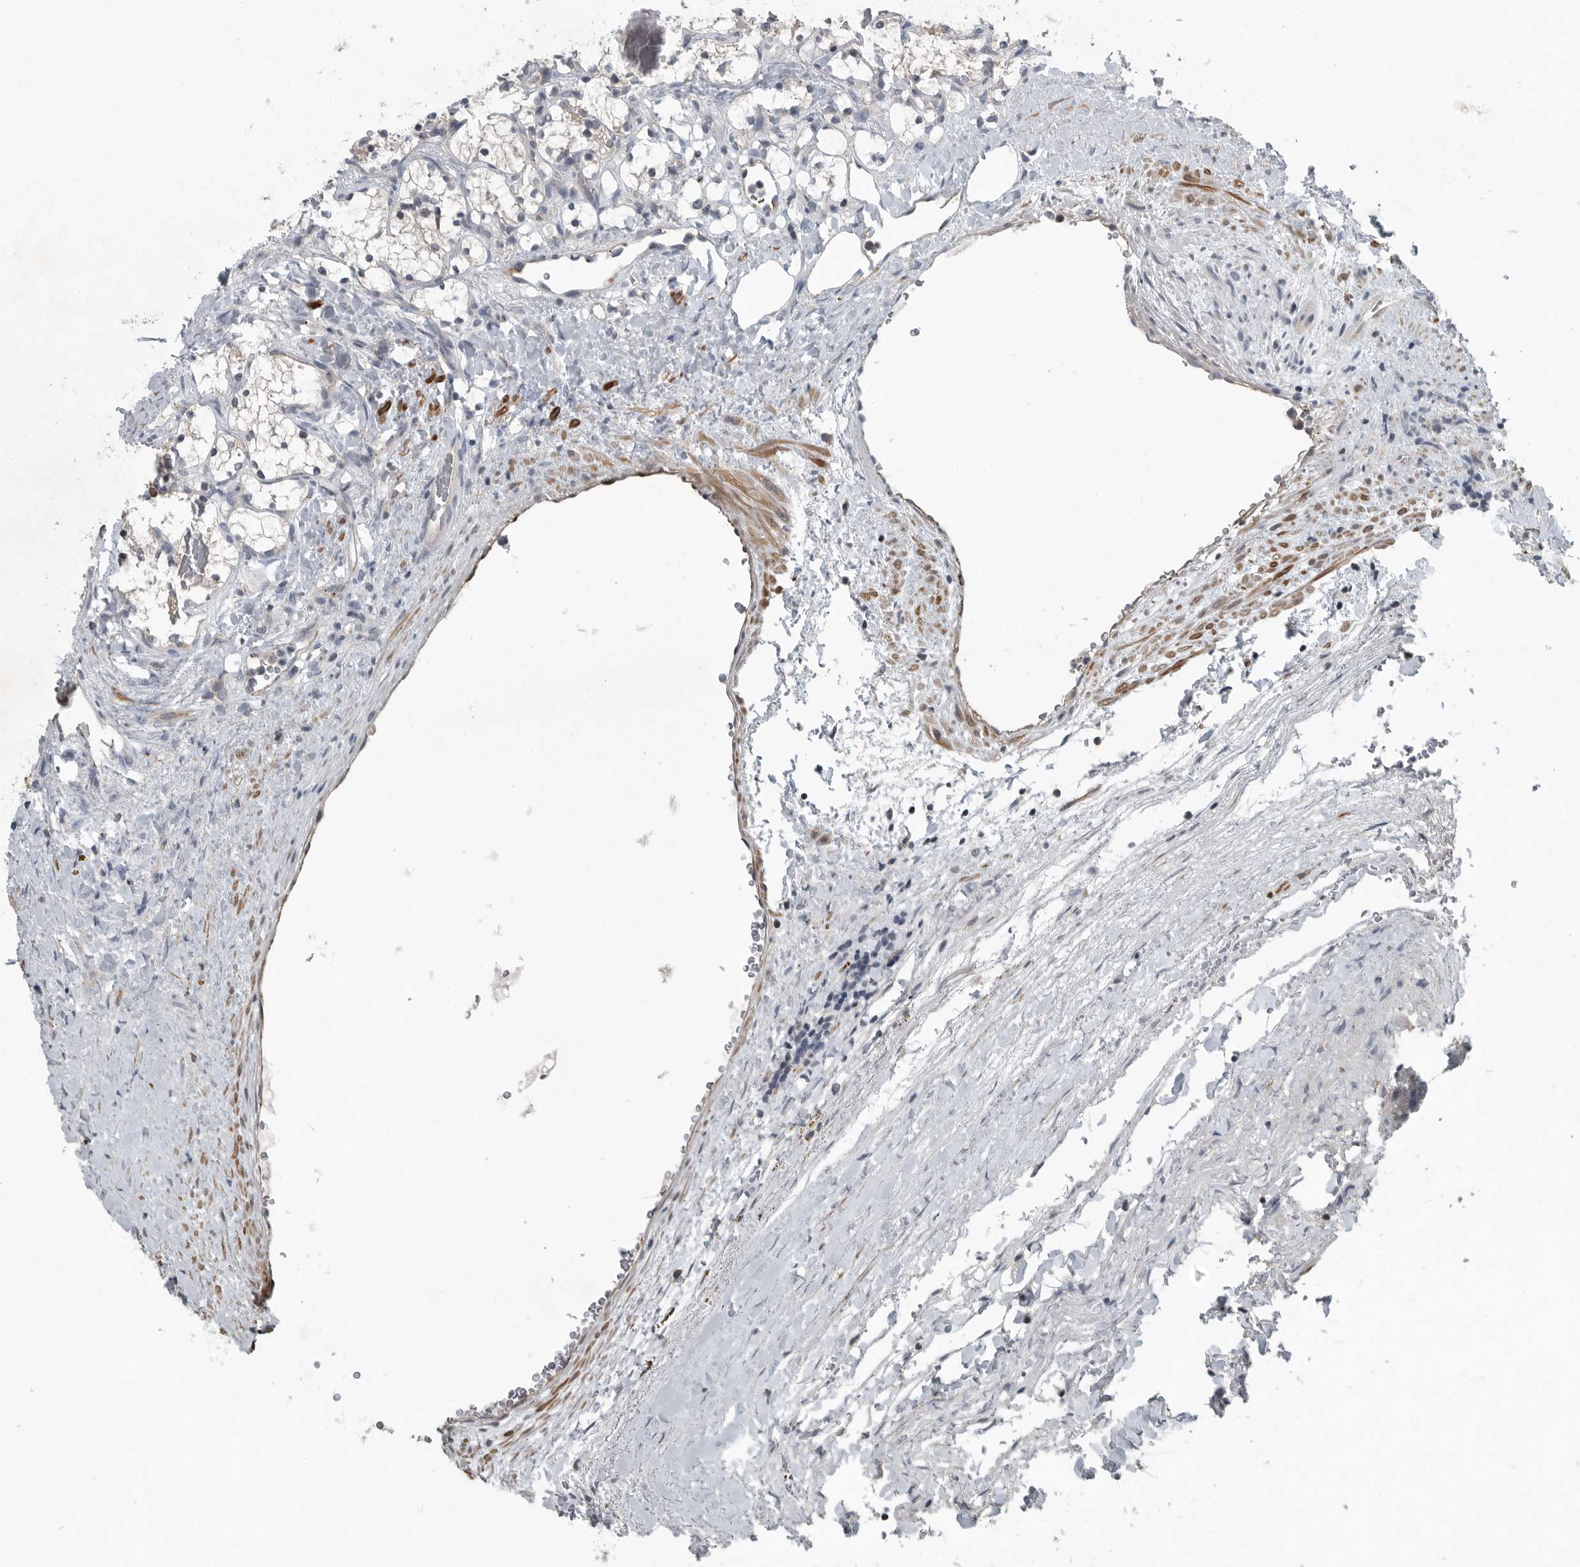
{"staining": {"intensity": "negative", "quantity": "none", "location": "none"}, "tissue": "renal cancer", "cell_type": "Tumor cells", "image_type": "cancer", "snomed": [{"axis": "morphology", "description": "Adenocarcinoma, NOS"}, {"axis": "topography", "description": "Kidney"}], "caption": "Immunohistochemistry of renal cancer reveals no expression in tumor cells.", "gene": "MPP3", "patient": {"sex": "female", "age": 69}}